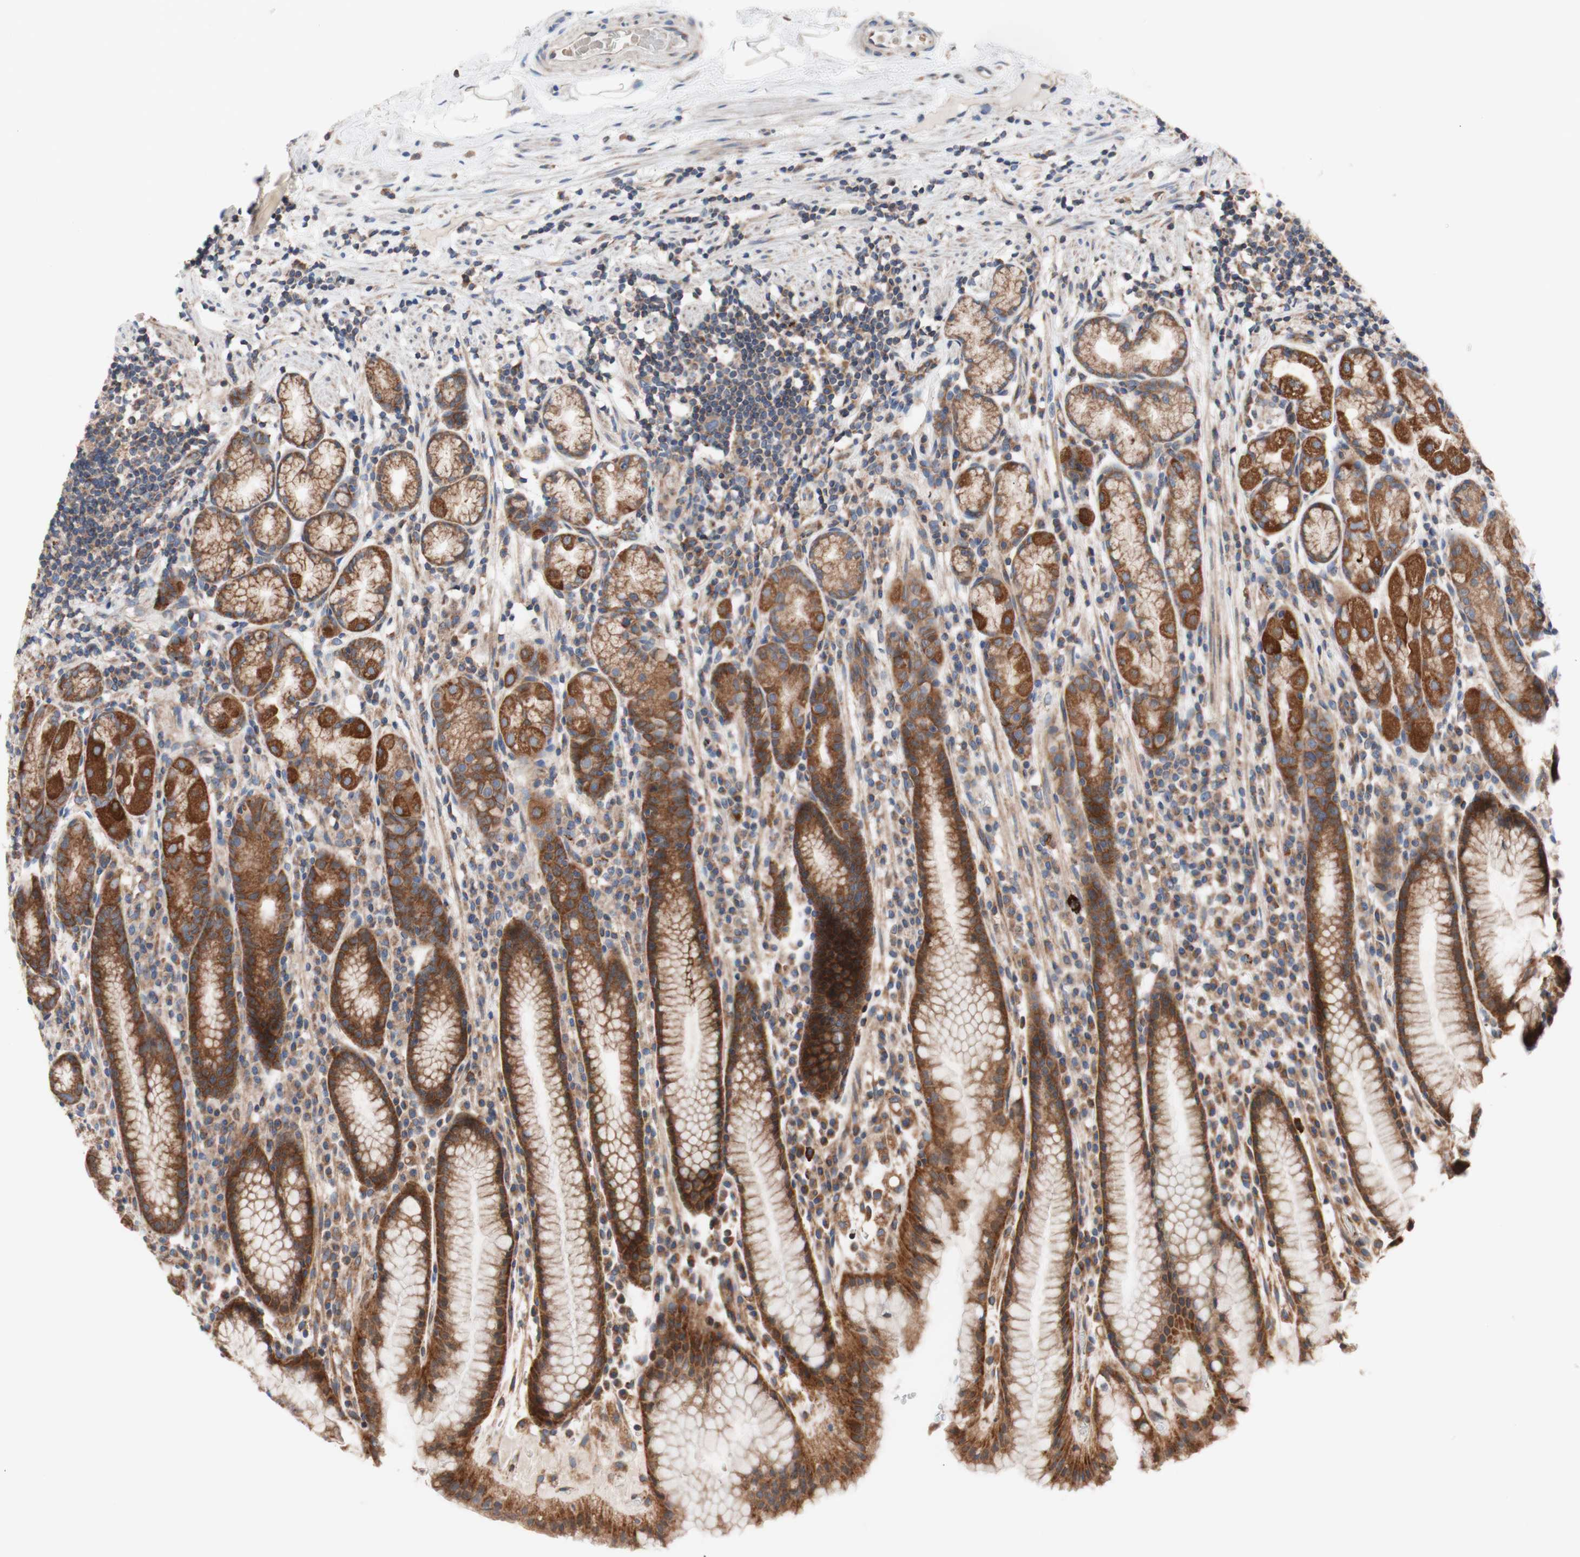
{"staining": {"intensity": "strong", "quantity": ">75%", "location": "cytoplasmic/membranous"}, "tissue": "stomach", "cell_type": "Glandular cells", "image_type": "normal", "snomed": [{"axis": "morphology", "description": "Normal tissue, NOS"}, {"axis": "topography", "description": "Stomach, lower"}], "caption": "DAB (3,3'-diaminobenzidine) immunohistochemical staining of normal stomach reveals strong cytoplasmic/membranous protein expression in about >75% of glandular cells. (Stains: DAB in brown, nuclei in blue, Microscopy: brightfield microscopy at high magnification).", "gene": "FMR1", "patient": {"sex": "male", "age": 52}}